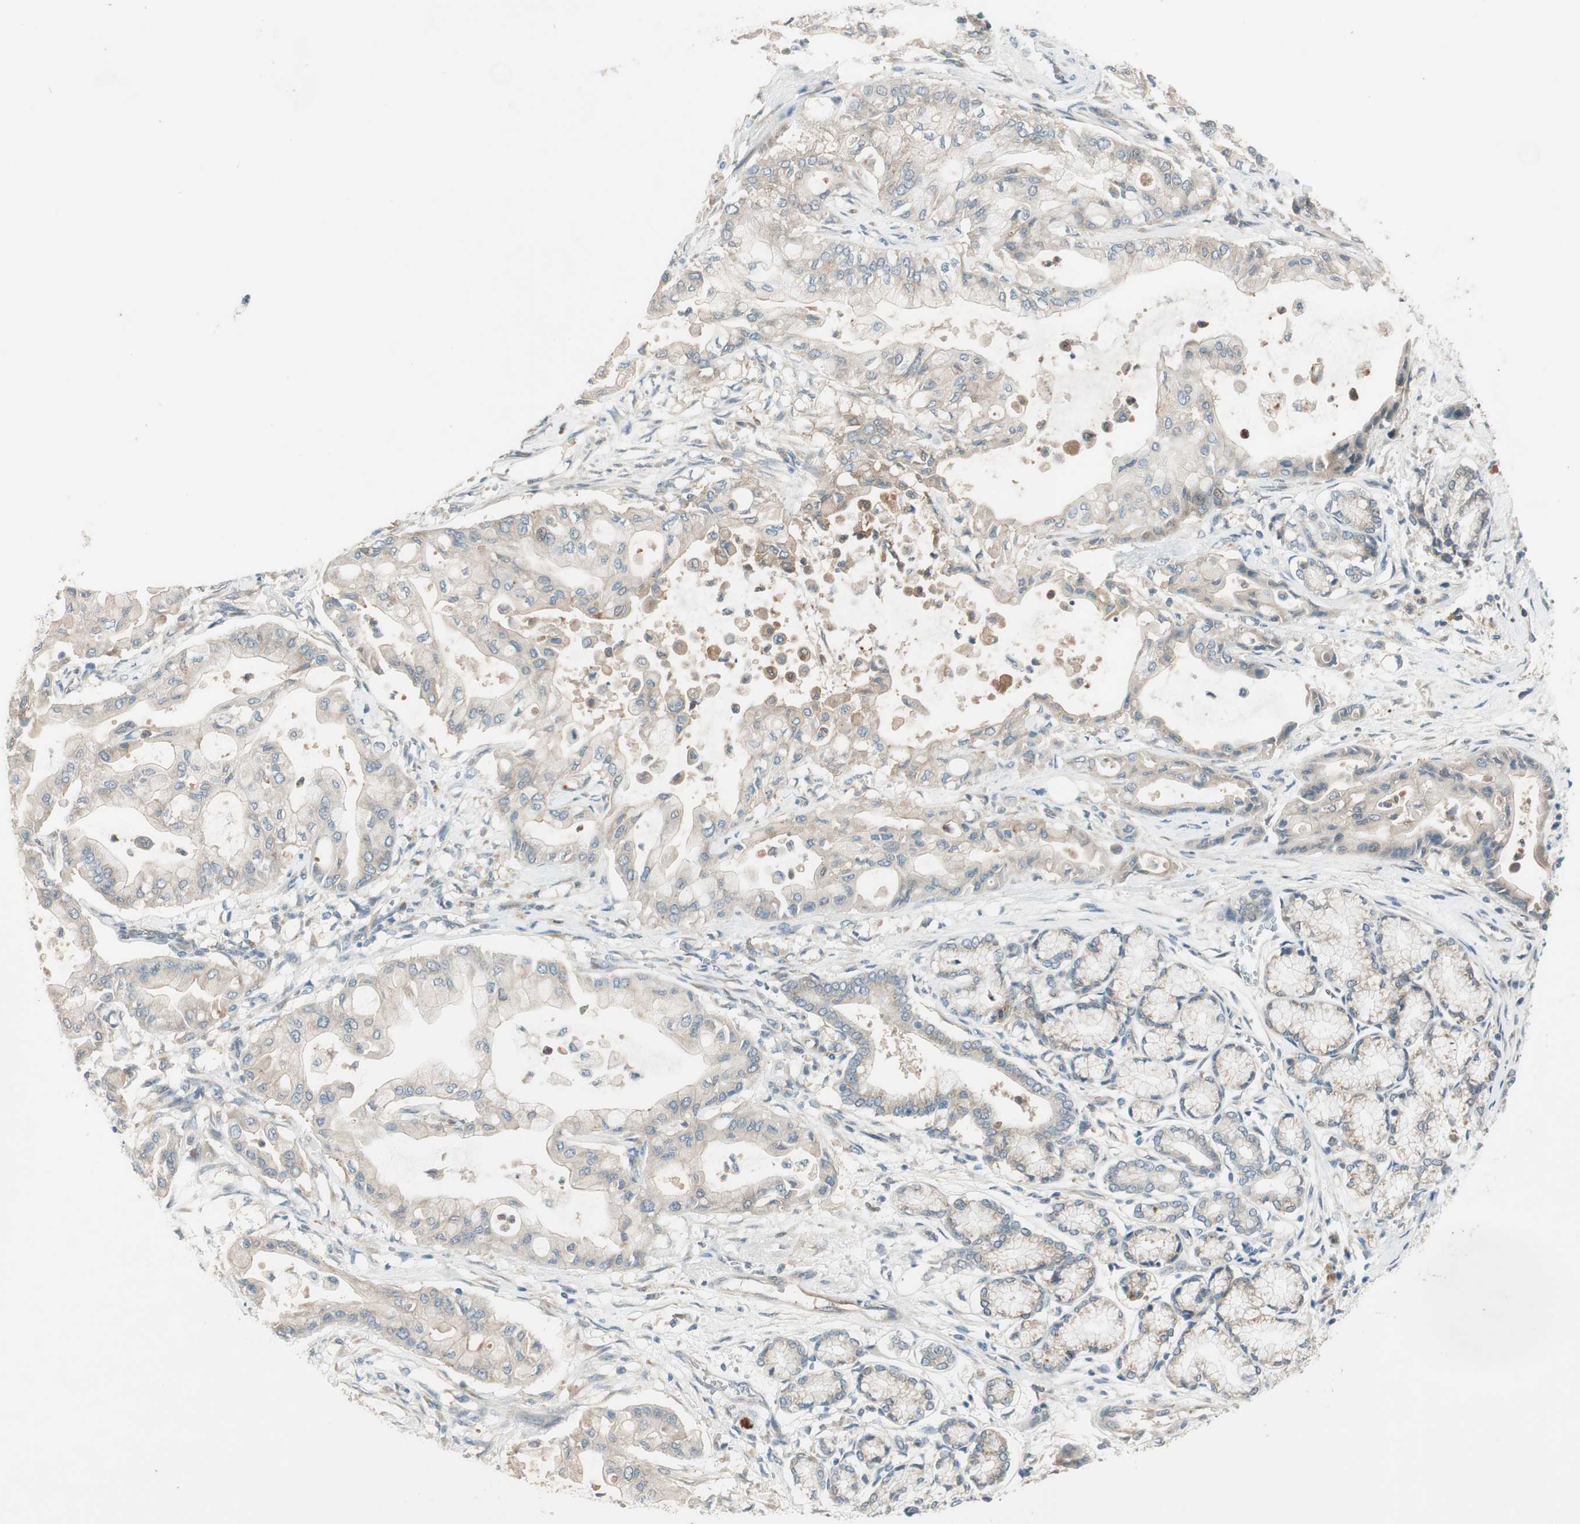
{"staining": {"intensity": "weak", "quantity": ">75%", "location": "cytoplasmic/membranous"}, "tissue": "pancreatic cancer", "cell_type": "Tumor cells", "image_type": "cancer", "snomed": [{"axis": "morphology", "description": "Adenocarcinoma, NOS"}, {"axis": "morphology", "description": "Adenocarcinoma, metastatic, NOS"}, {"axis": "topography", "description": "Lymph node"}, {"axis": "topography", "description": "Pancreas"}, {"axis": "topography", "description": "Duodenum"}], "caption": "A low amount of weak cytoplasmic/membranous expression is present in approximately >75% of tumor cells in pancreatic cancer (metastatic adenocarcinoma) tissue.", "gene": "CGRRF1", "patient": {"sex": "female", "age": 64}}